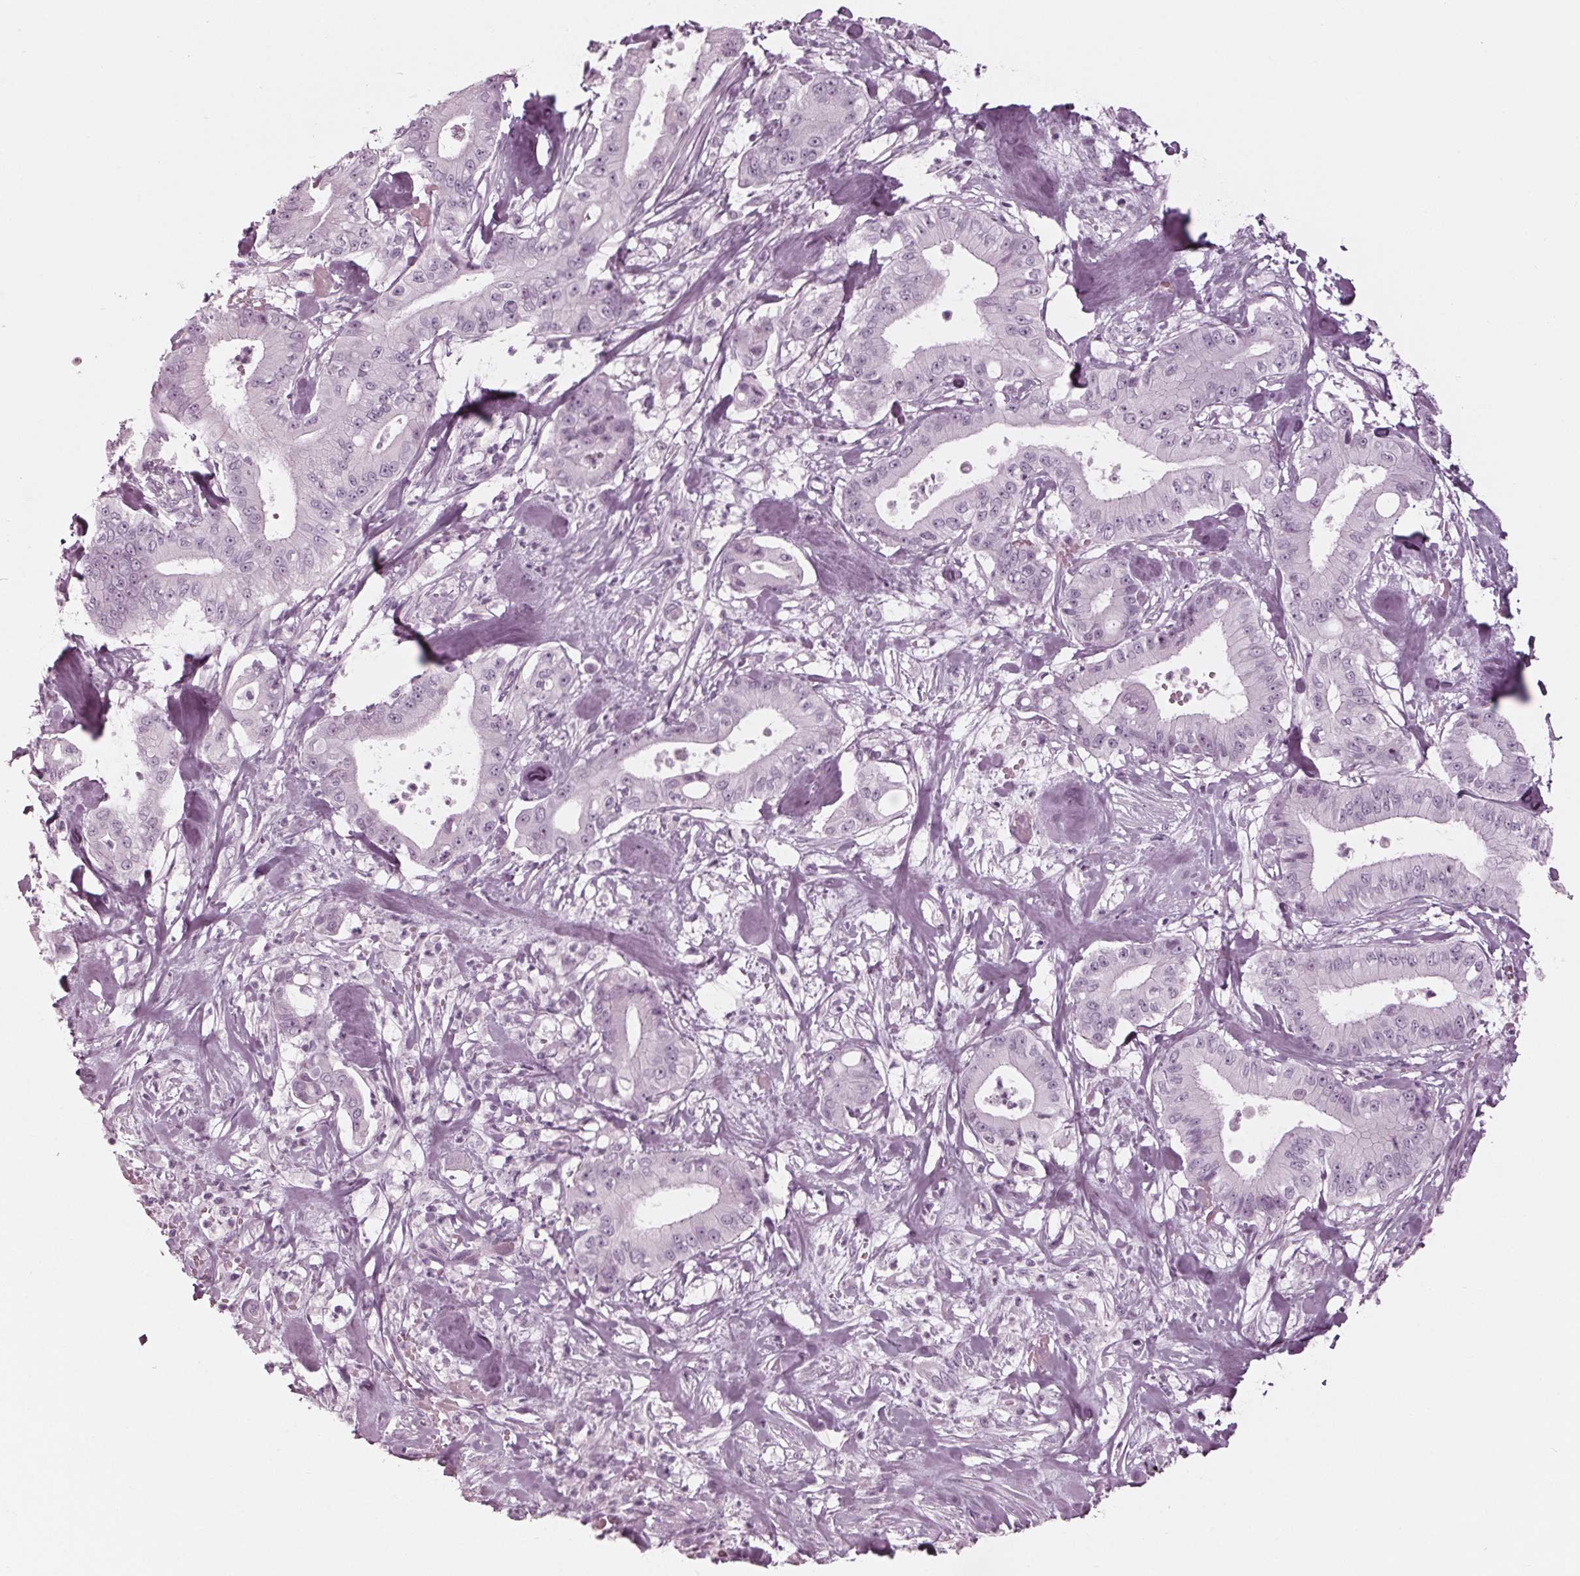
{"staining": {"intensity": "weak", "quantity": "<25%", "location": "nuclear"}, "tissue": "pancreatic cancer", "cell_type": "Tumor cells", "image_type": "cancer", "snomed": [{"axis": "morphology", "description": "Adenocarcinoma, NOS"}, {"axis": "topography", "description": "Pancreas"}], "caption": "Immunohistochemistry (IHC) of pancreatic adenocarcinoma exhibits no staining in tumor cells.", "gene": "KRT28", "patient": {"sex": "male", "age": 71}}